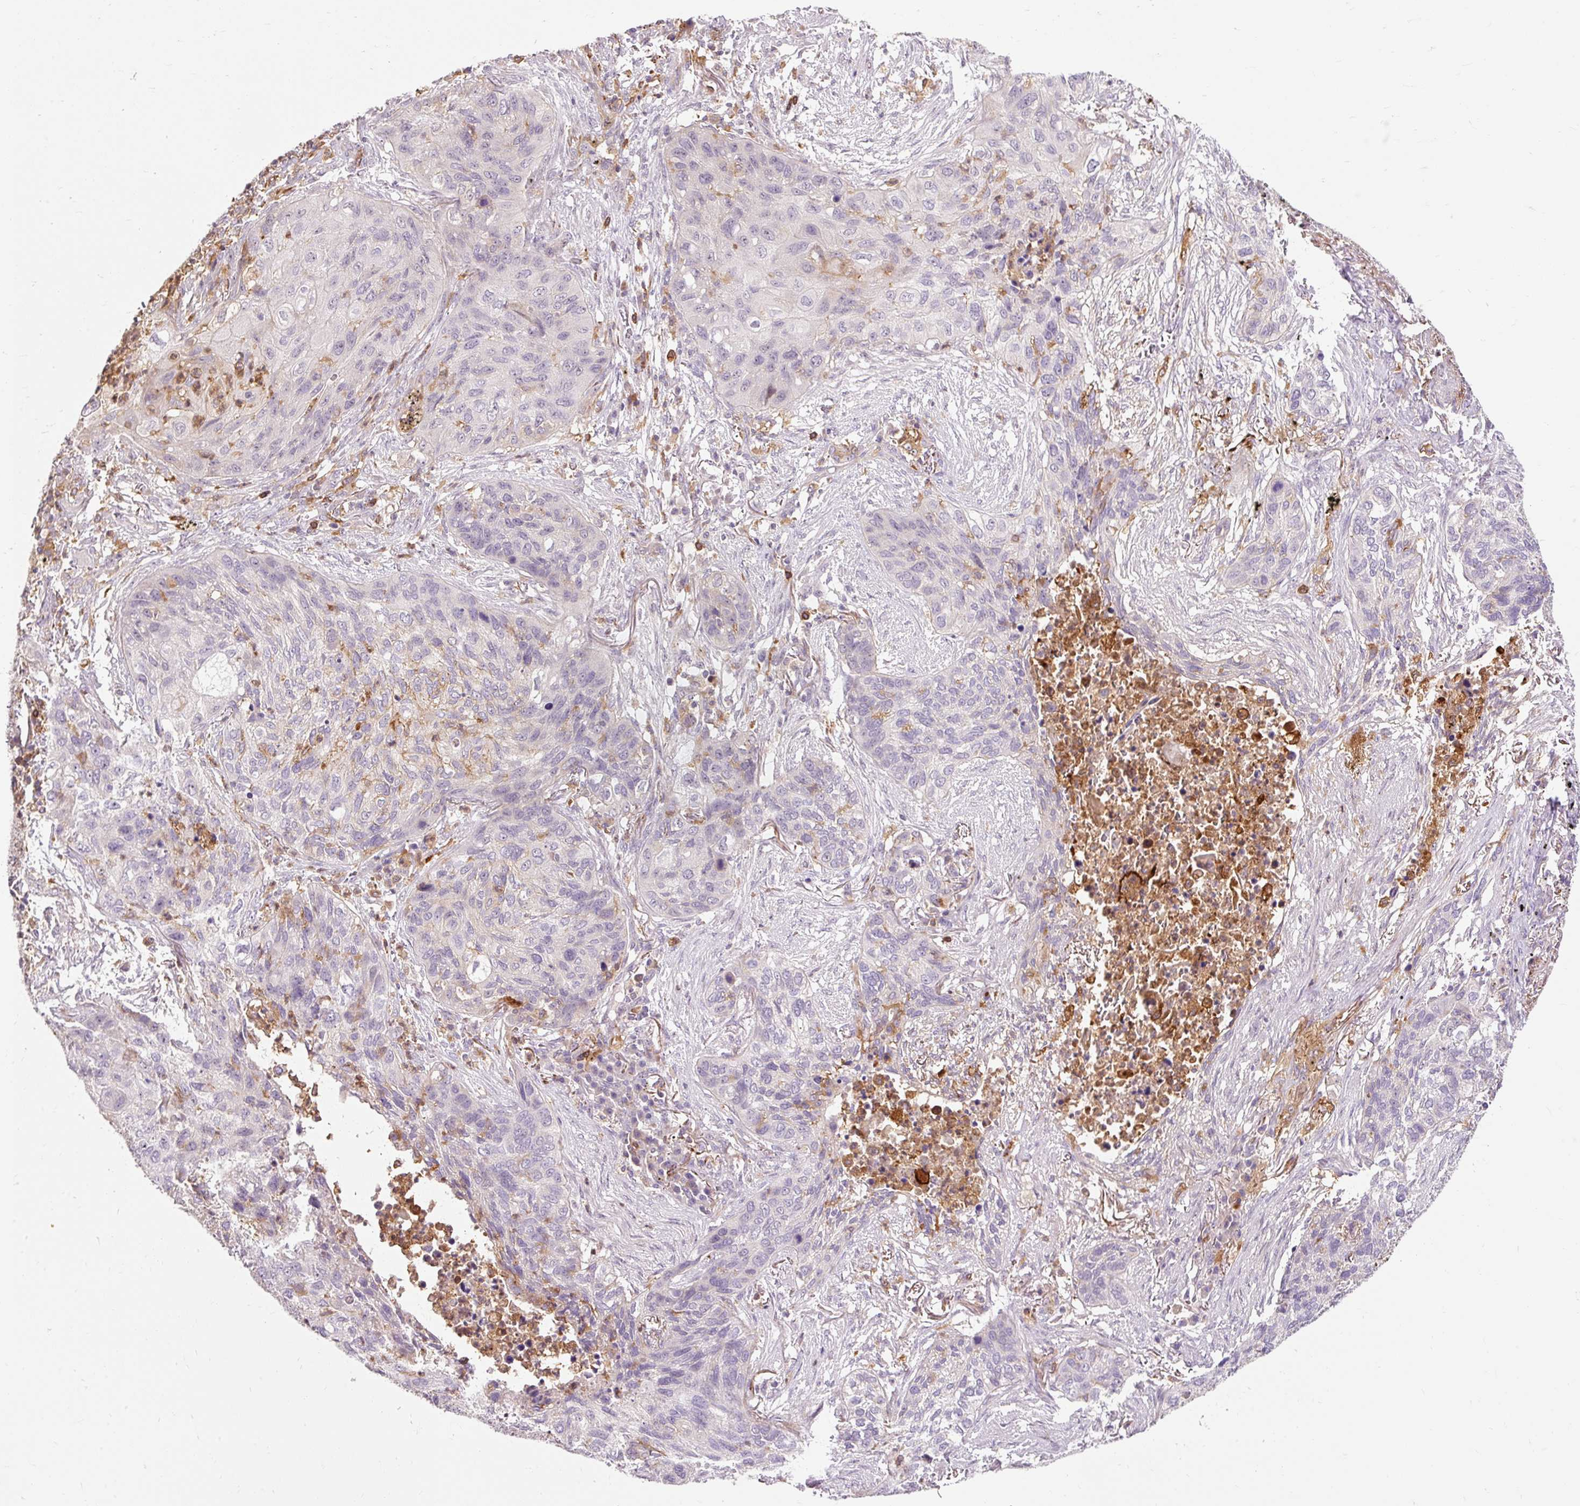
{"staining": {"intensity": "weak", "quantity": "<25%", "location": "cytoplasmic/membranous"}, "tissue": "lung cancer", "cell_type": "Tumor cells", "image_type": "cancer", "snomed": [{"axis": "morphology", "description": "Squamous cell carcinoma, NOS"}, {"axis": "topography", "description": "Lung"}], "caption": "Squamous cell carcinoma (lung) stained for a protein using immunohistochemistry displays no positivity tumor cells.", "gene": "CEBPZ", "patient": {"sex": "female", "age": 63}}